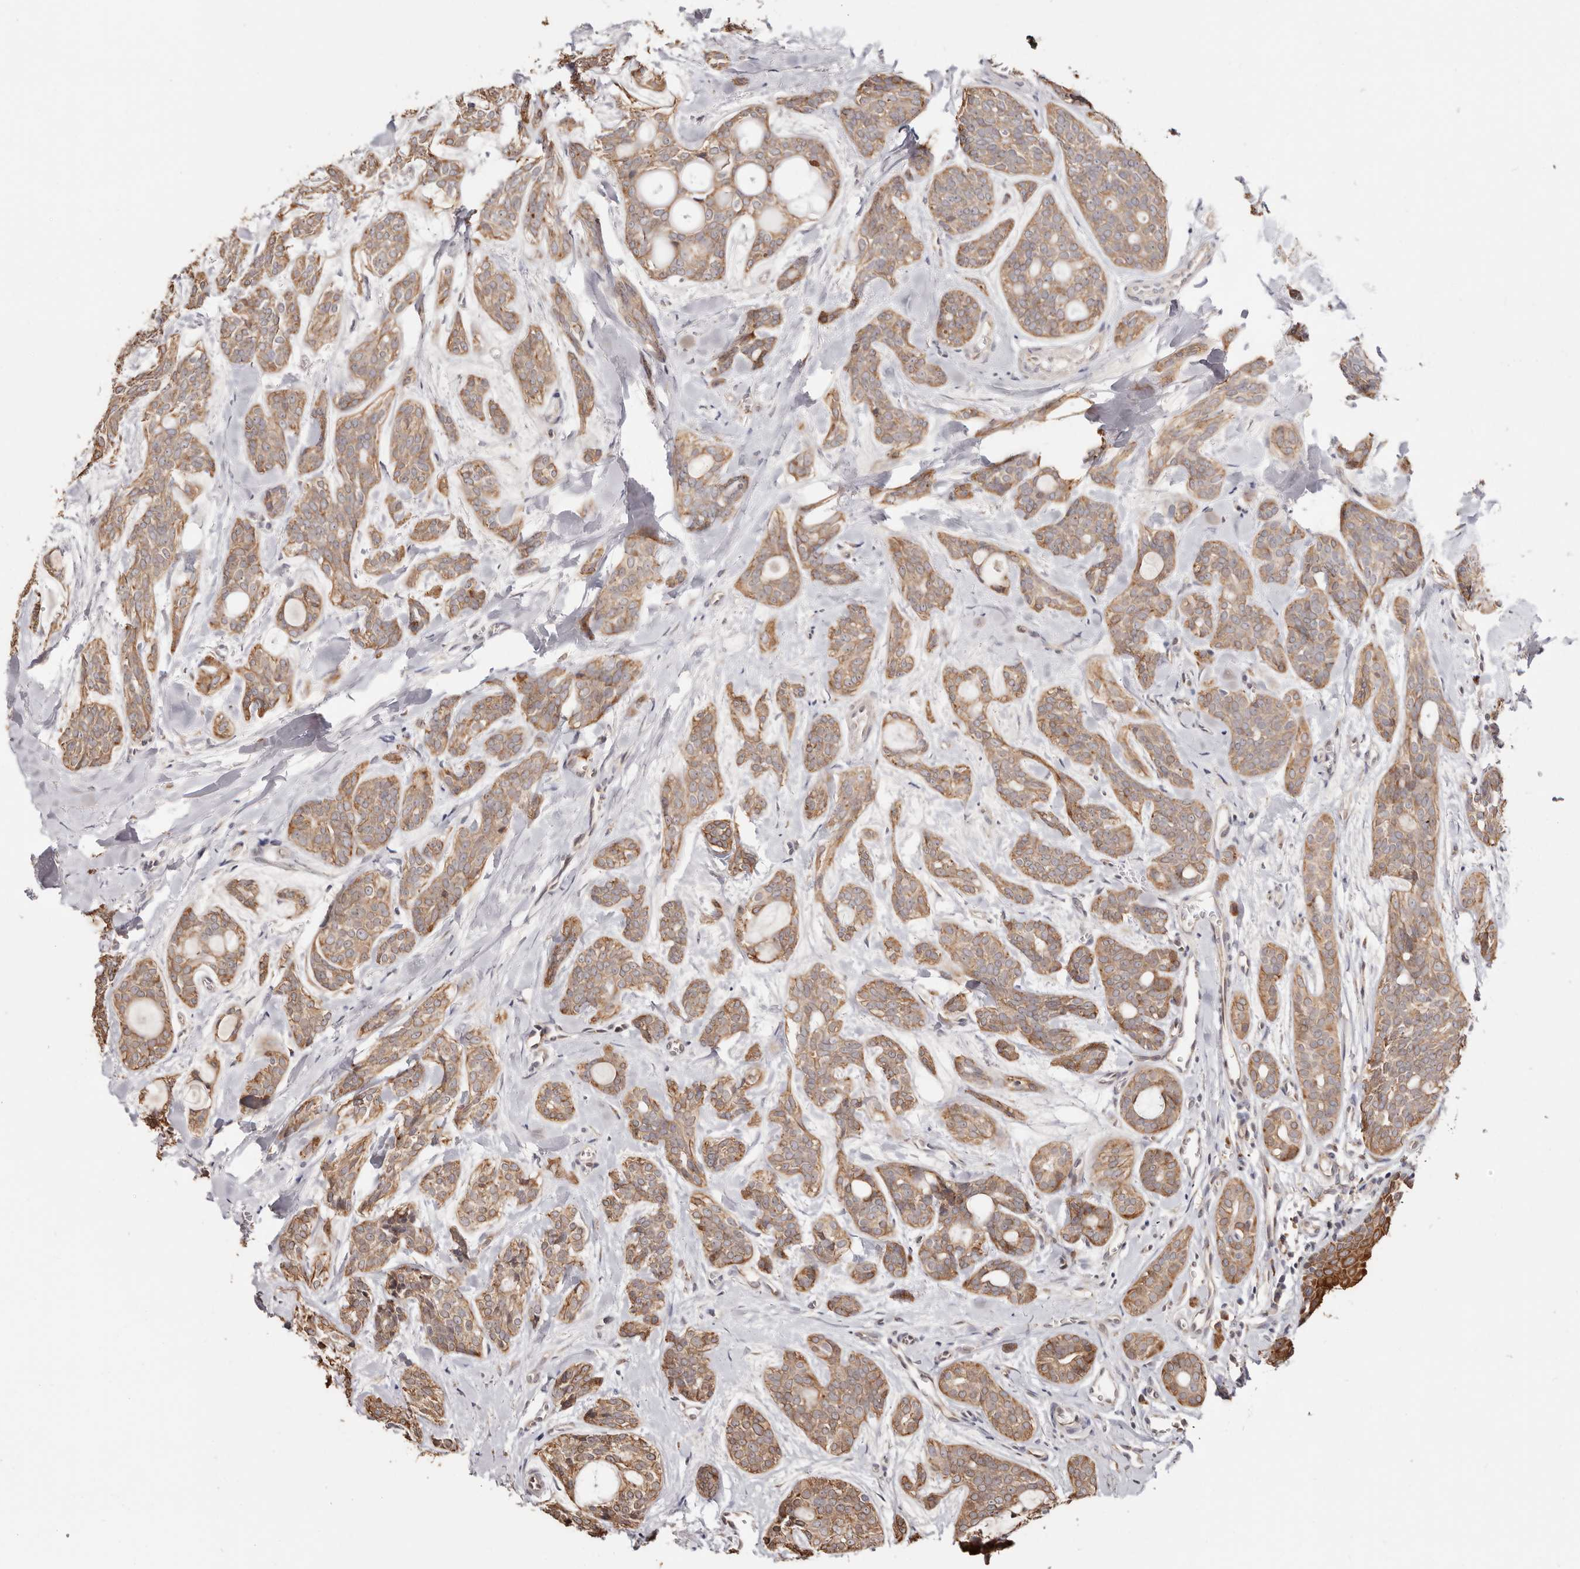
{"staining": {"intensity": "moderate", "quantity": ">75%", "location": "cytoplasmic/membranous"}, "tissue": "head and neck cancer", "cell_type": "Tumor cells", "image_type": "cancer", "snomed": [{"axis": "morphology", "description": "Adenocarcinoma, NOS"}, {"axis": "topography", "description": "Head-Neck"}], "caption": "Approximately >75% of tumor cells in human head and neck cancer (adenocarcinoma) display moderate cytoplasmic/membranous protein staining as visualized by brown immunohistochemical staining.", "gene": "BCL2L15", "patient": {"sex": "male", "age": 66}}